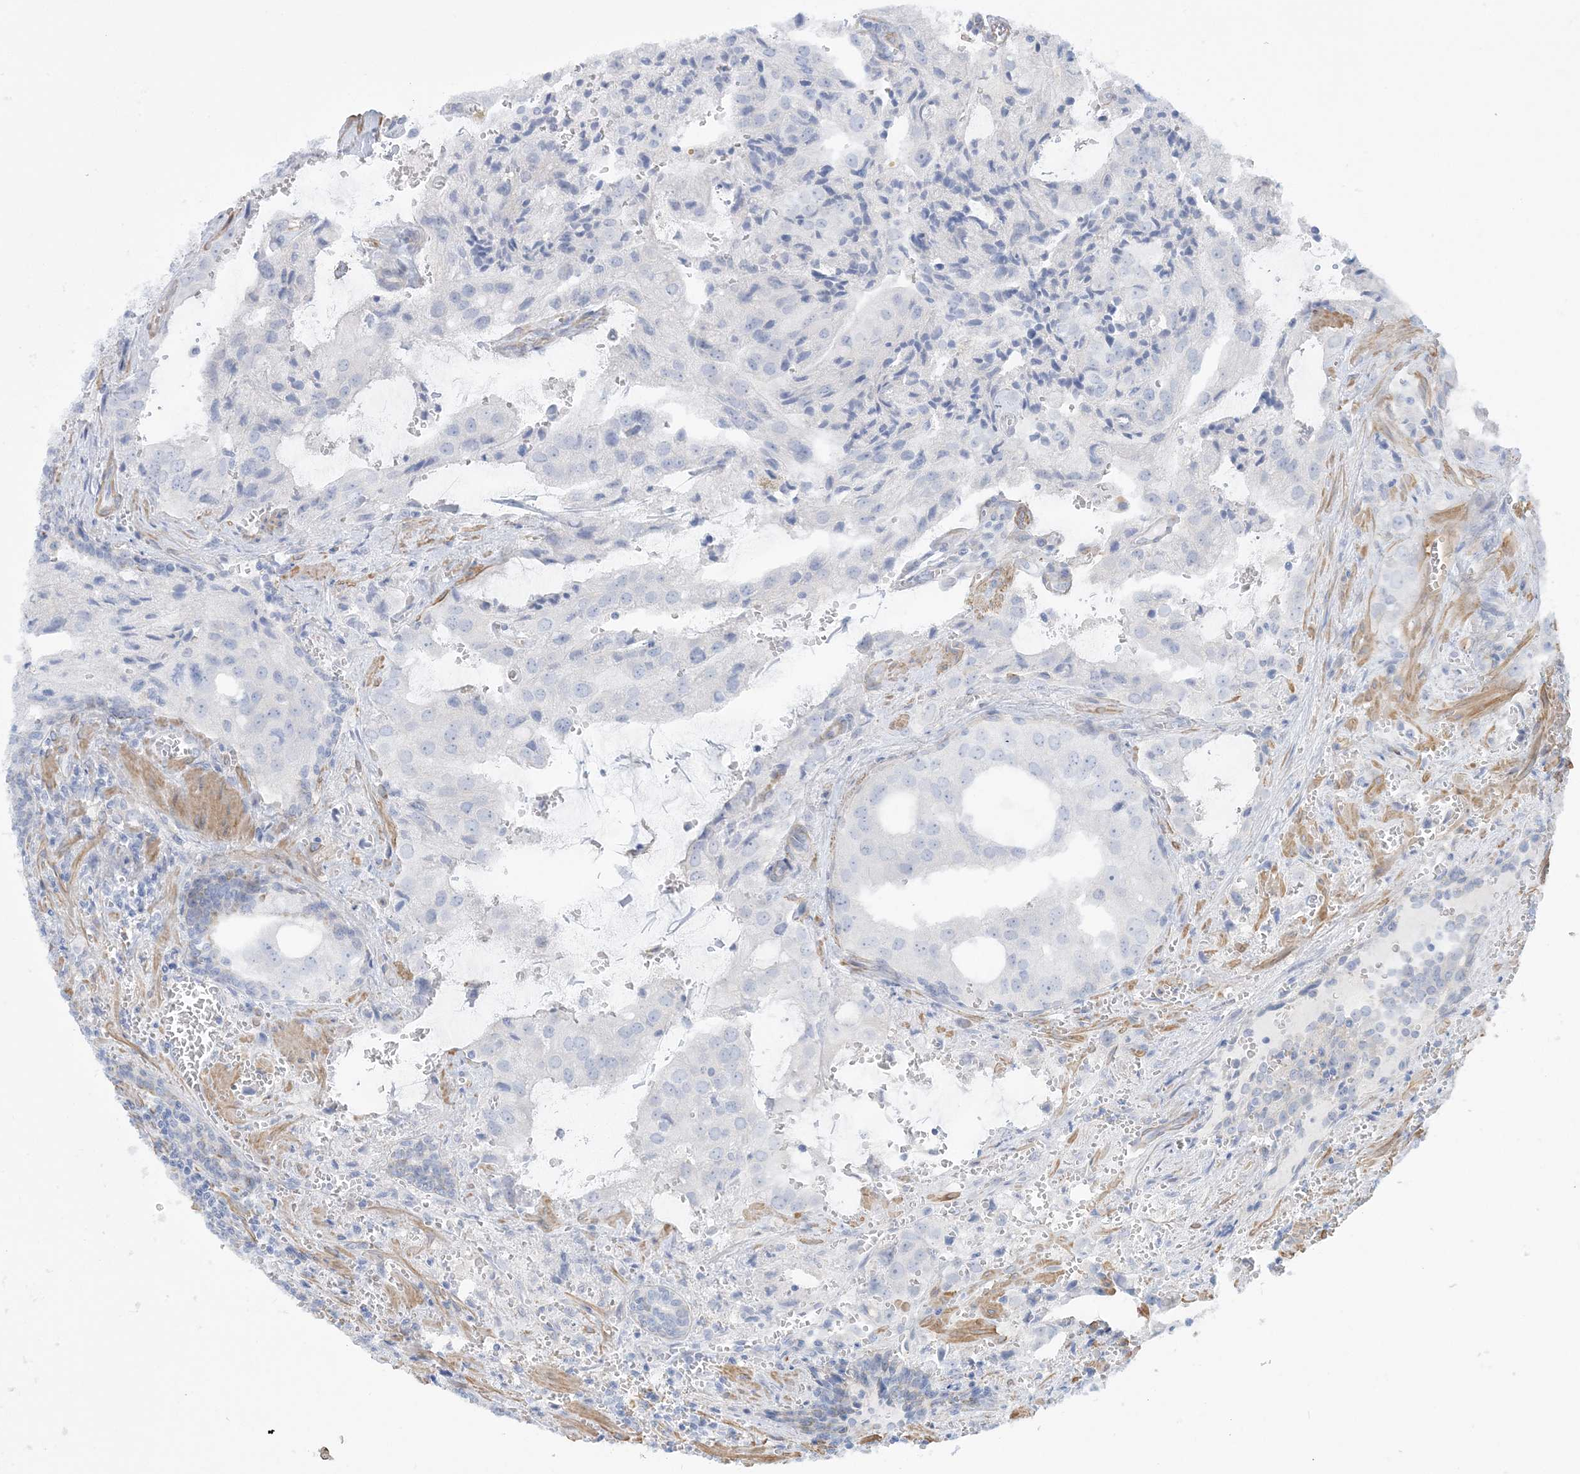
{"staining": {"intensity": "negative", "quantity": "none", "location": "none"}, "tissue": "prostate cancer", "cell_type": "Tumor cells", "image_type": "cancer", "snomed": [{"axis": "morphology", "description": "Adenocarcinoma, High grade"}, {"axis": "topography", "description": "Prostate"}], "caption": "Immunohistochemistry of high-grade adenocarcinoma (prostate) shows no positivity in tumor cells.", "gene": "AGXT", "patient": {"sex": "male", "age": 68}}